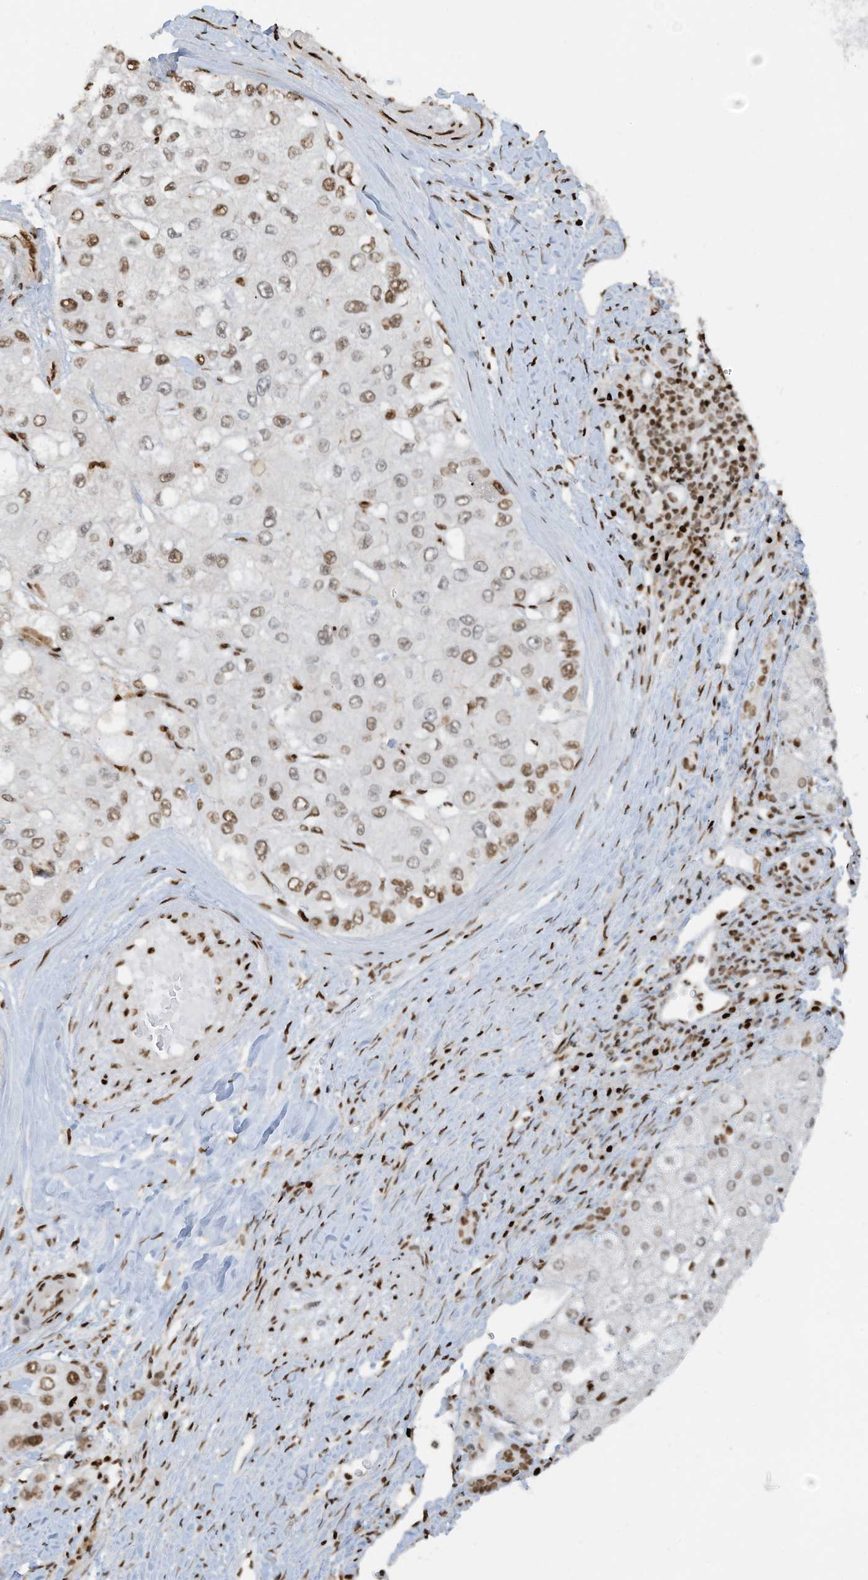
{"staining": {"intensity": "moderate", "quantity": "25%-75%", "location": "nuclear"}, "tissue": "liver cancer", "cell_type": "Tumor cells", "image_type": "cancer", "snomed": [{"axis": "morphology", "description": "Carcinoma, Hepatocellular, NOS"}, {"axis": "topography", "description": "Liver"}], "caption": "Human liver cancer stained with a brown dye exhibits moderate nuclear positive staining in about 25%-75% of tumor cells.", "gene": "SAMD15", "patient": {"sex": "male", "age": 80}}